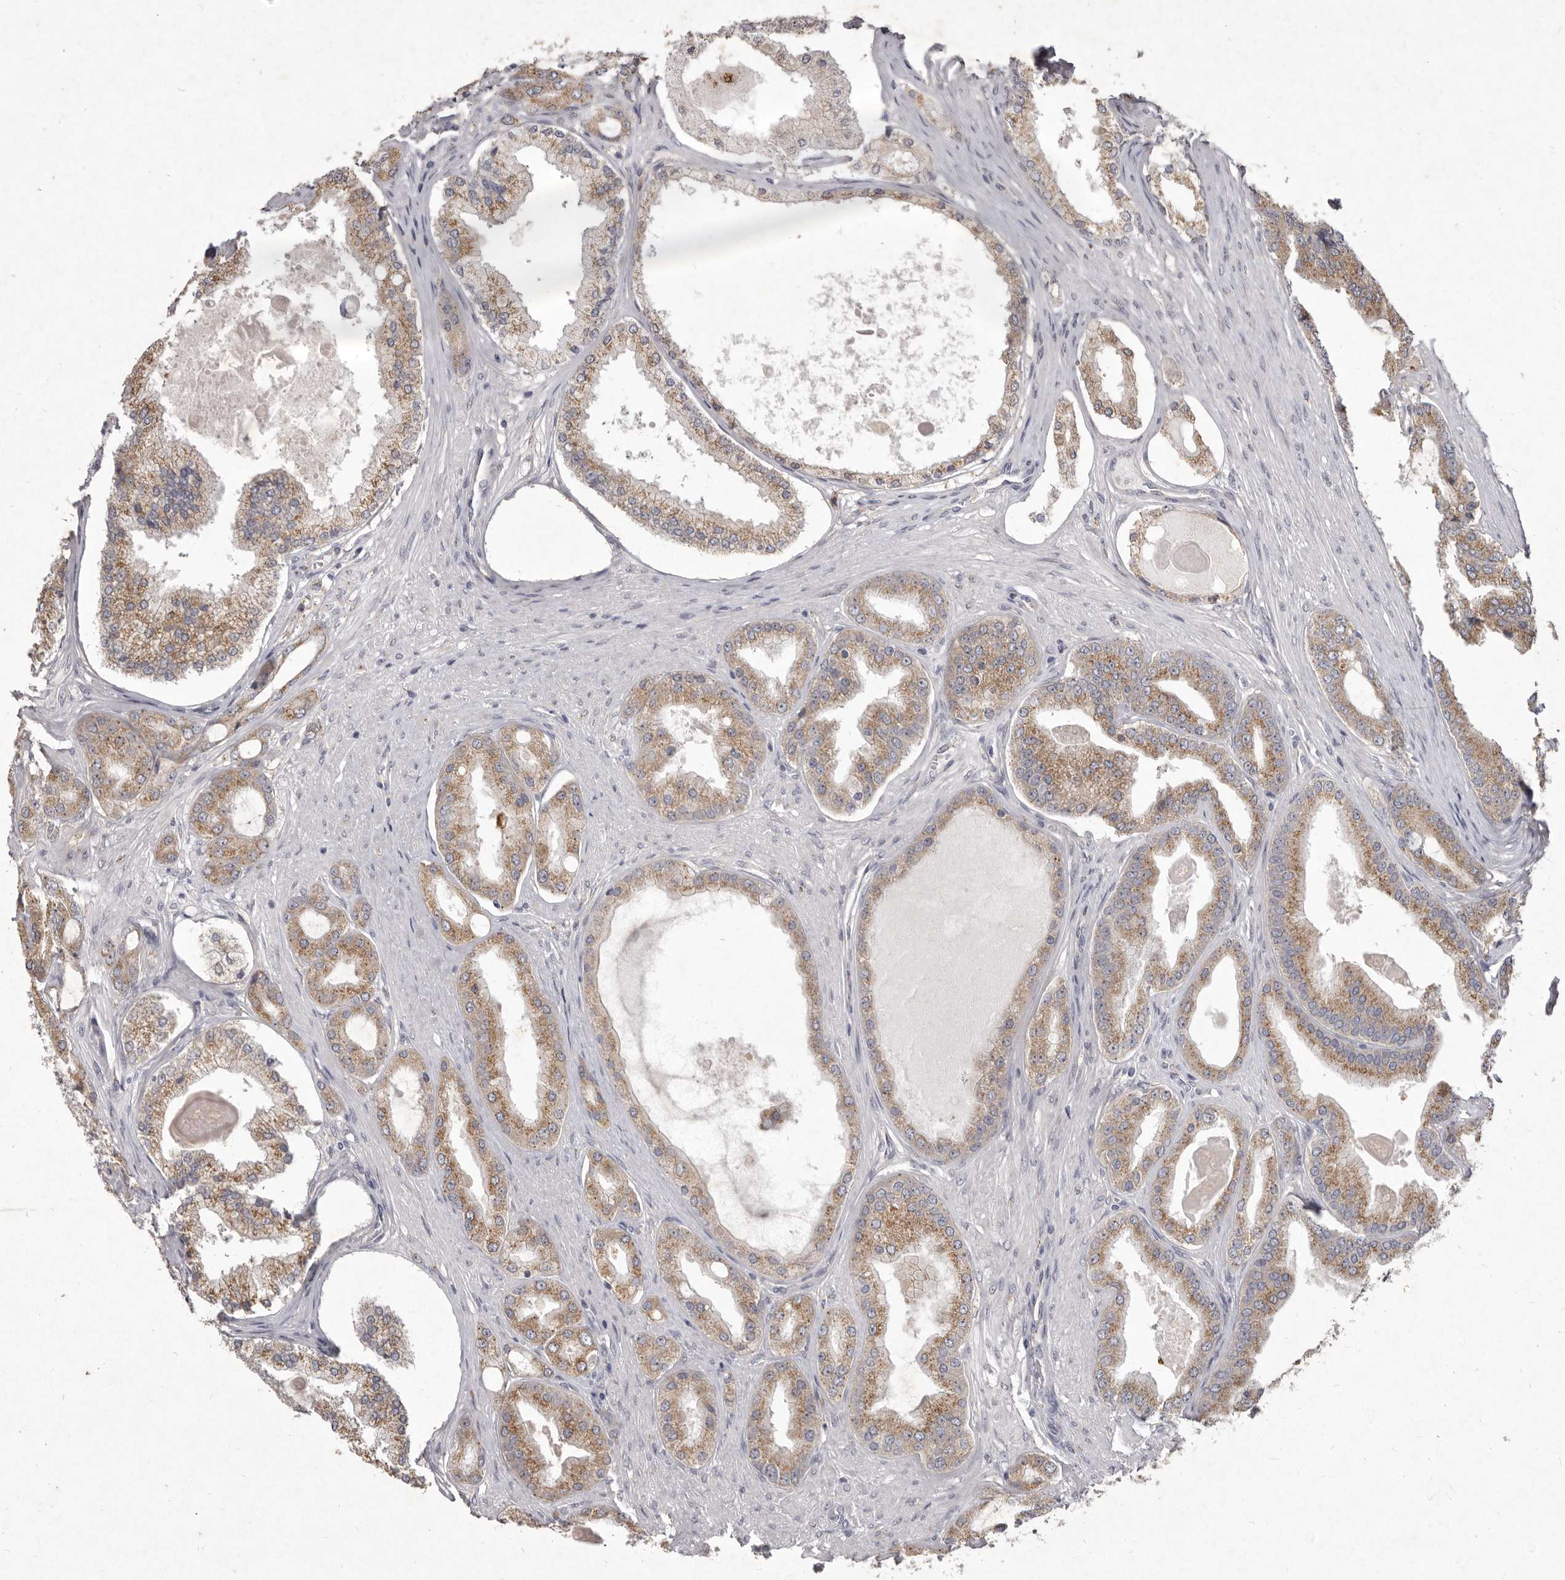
{"staining": {"intensity": "moderate", "quantity": ">75%", "location": "cytoplasmic/membranous"}, "tissue": "prostate cancer", "cell_type": "Tumor cells", "image_type": "cancer", "snomed": [{"axis": "morphology", "description": "Adenocarcinoma, High grade"}, {"axis": "topography", "description": "Prostate"}], "caption": "Immunohistochemical staining of adenocarcinoma (high-grade) (prostate) demonstrates medium levels of moderate cytoplasmic/membranous staining in about >75% of tumor cells. (brown staining indicates protein expression, while blue staining denotes nuclei).", "gene": "P2RX6", "patient": {"sex": "male", "age": 60}}